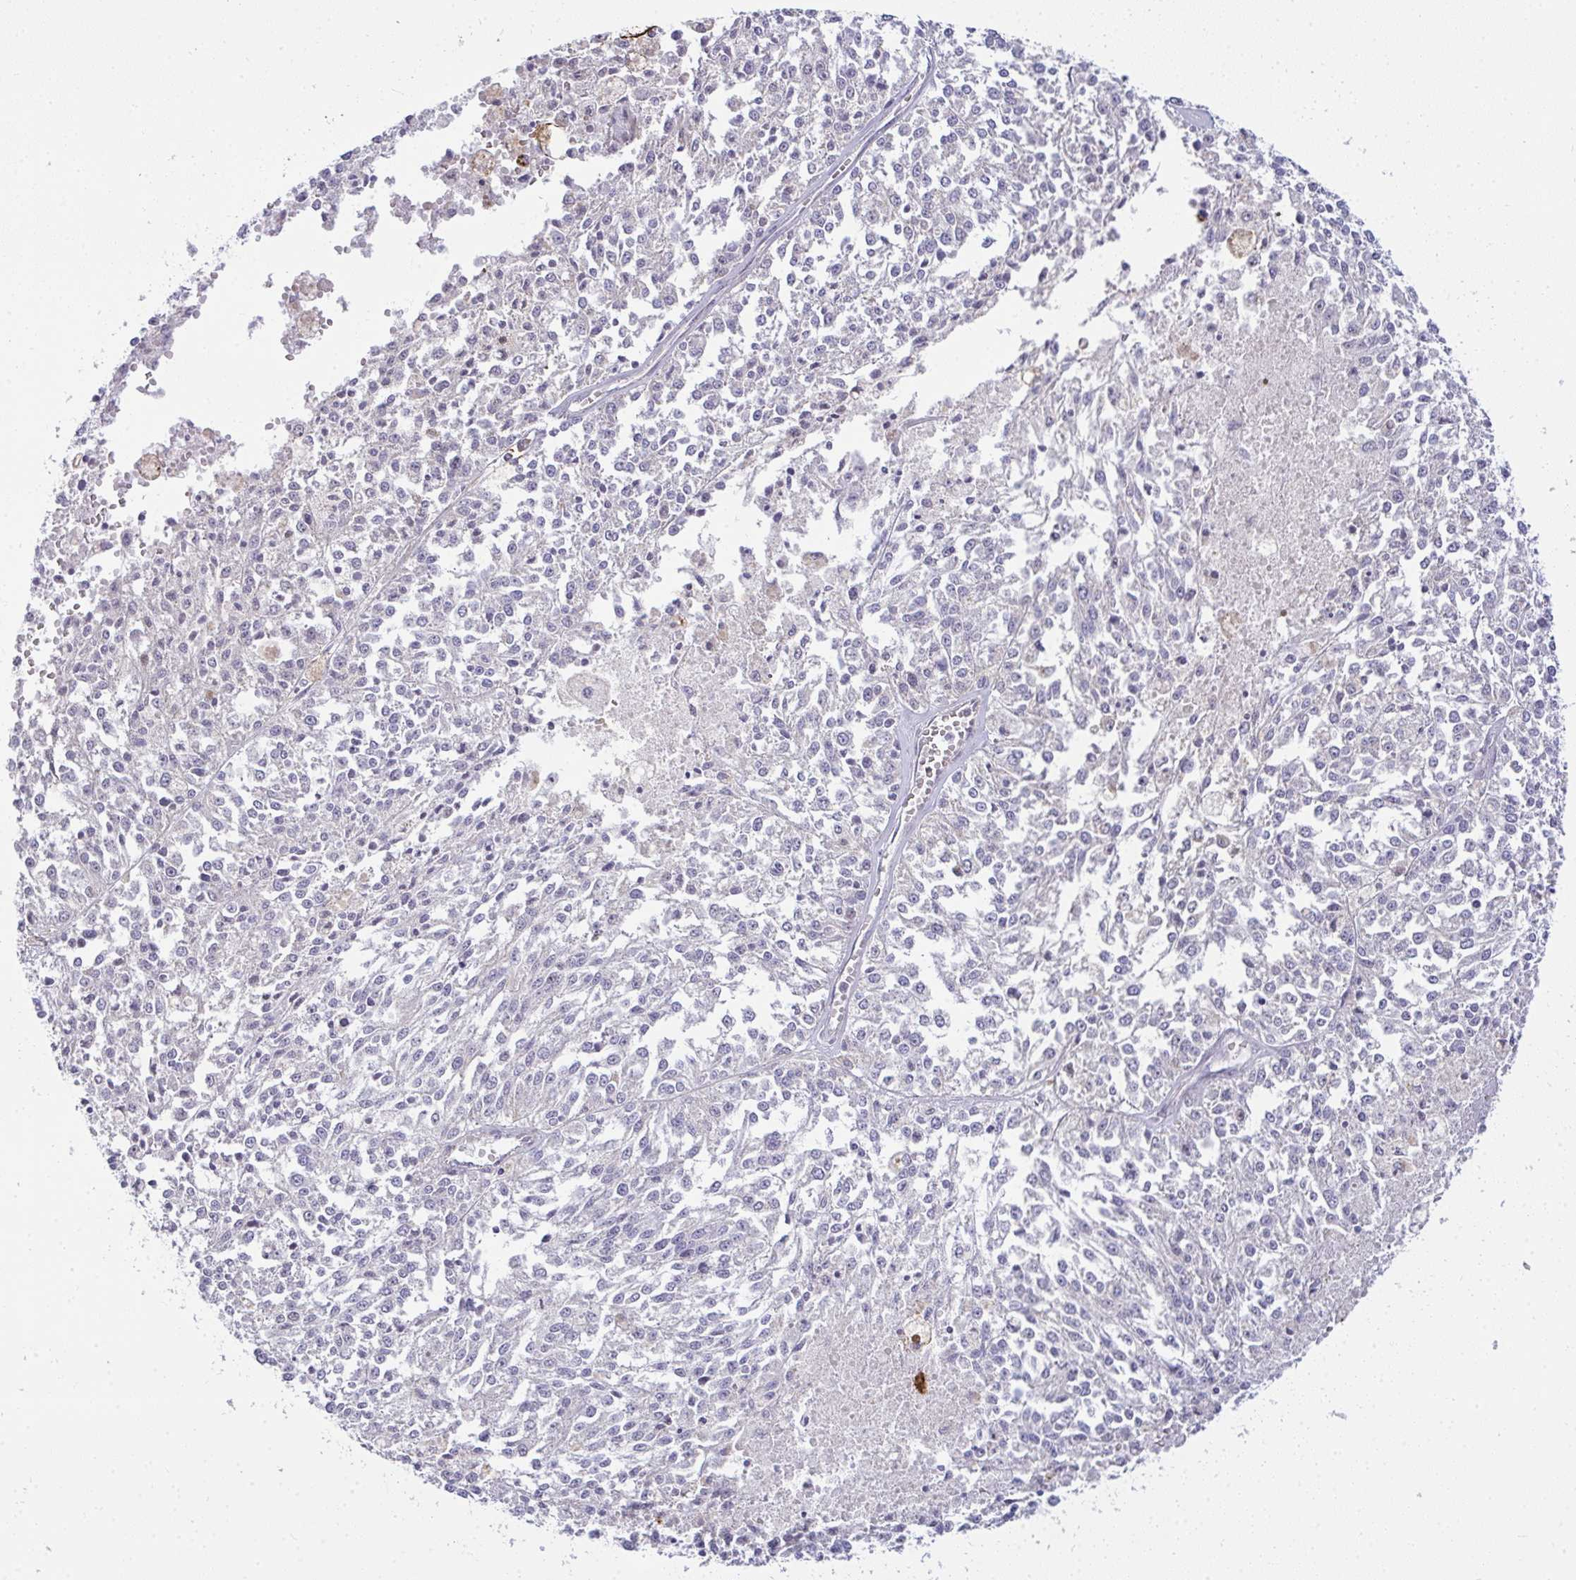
{"staining": {"intensity": "moderate", "quantity": "25%-75%", "location": "cytoplasmic/membranous"}, "tissue": "melanoma", "cell_type": "Tumor cells", "image_type": "cancer", "snomed": [{"axis": "morphology", "description": "Malignant melanoma, NOS"}, {"axis": "topography", "description": "Skin"}], "caption": "Melanoma was stained to show a protein in brown. There is medium levels of moderate cytoplasmic/membranous staining in approximately 25%-75% of tumor cells.", "gene": "SRRM4", "patient": {"sex": "female", "age": 64}}